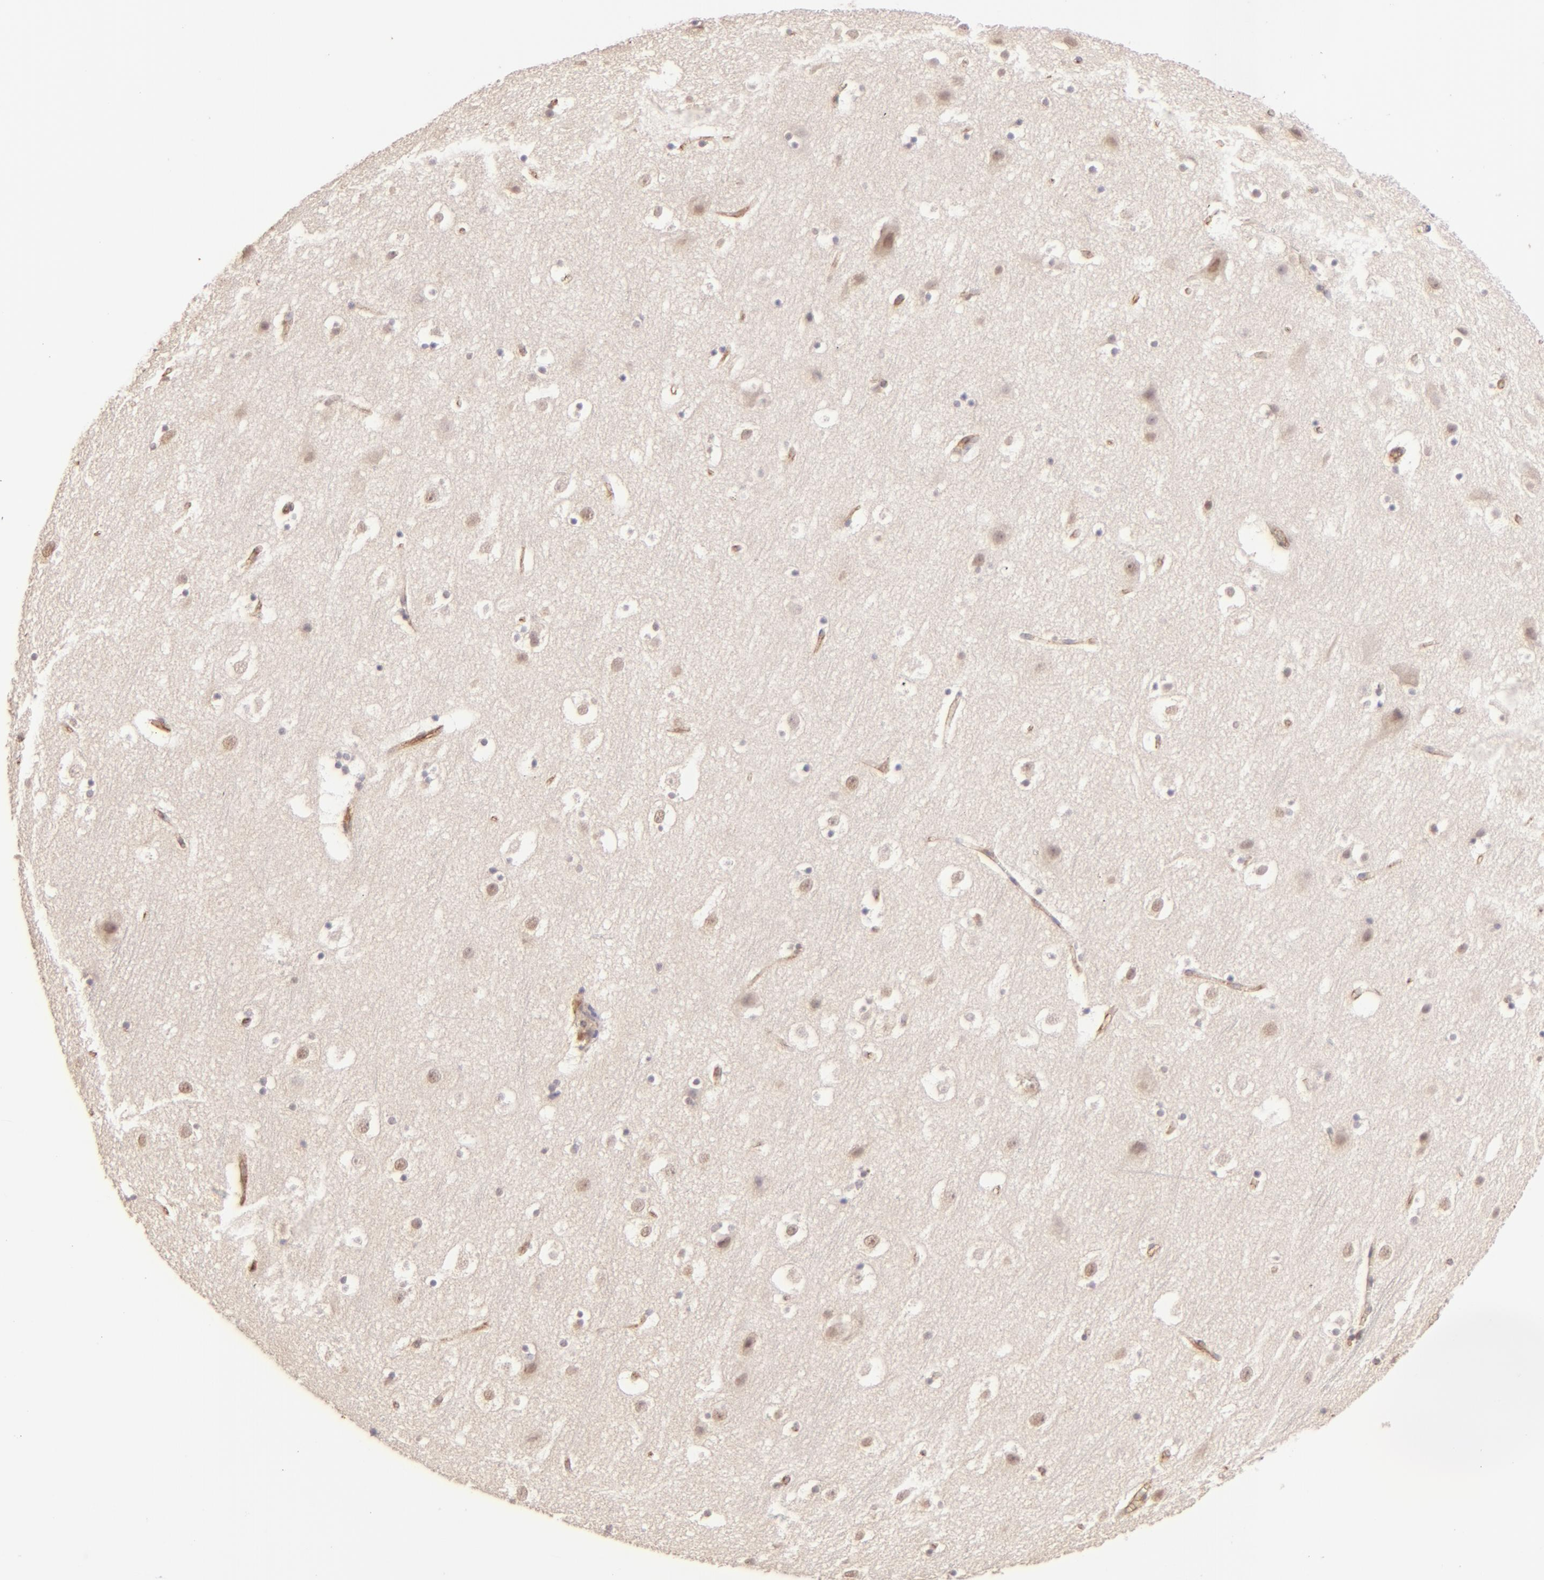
{"staining": {"intensity": "moderate", "quantity": ">75%", "location": "cytoplasmic/membranous"}, "tissue": "cerebral cortex", "cell_type": "Endothelial cells", "image_type": "normal", "snomed": [{"axis": "morphology", "description": "Normal tissue, NOS"}, {"axis": "topography", "description": "Cerebral cortex"}], "caption": "IHC histopathology image of unremarkable cerebral cortex: human cerebral cortex stained using IHC demonstrates medium levels of moderate protein expression localized specifically in the cytoplasmic/membranous of endothelial cells, appearing as a cytoplasmic/membranous brown color.", "gene": "CLDN1", "patient": {"sex": "male", "age": 45}}